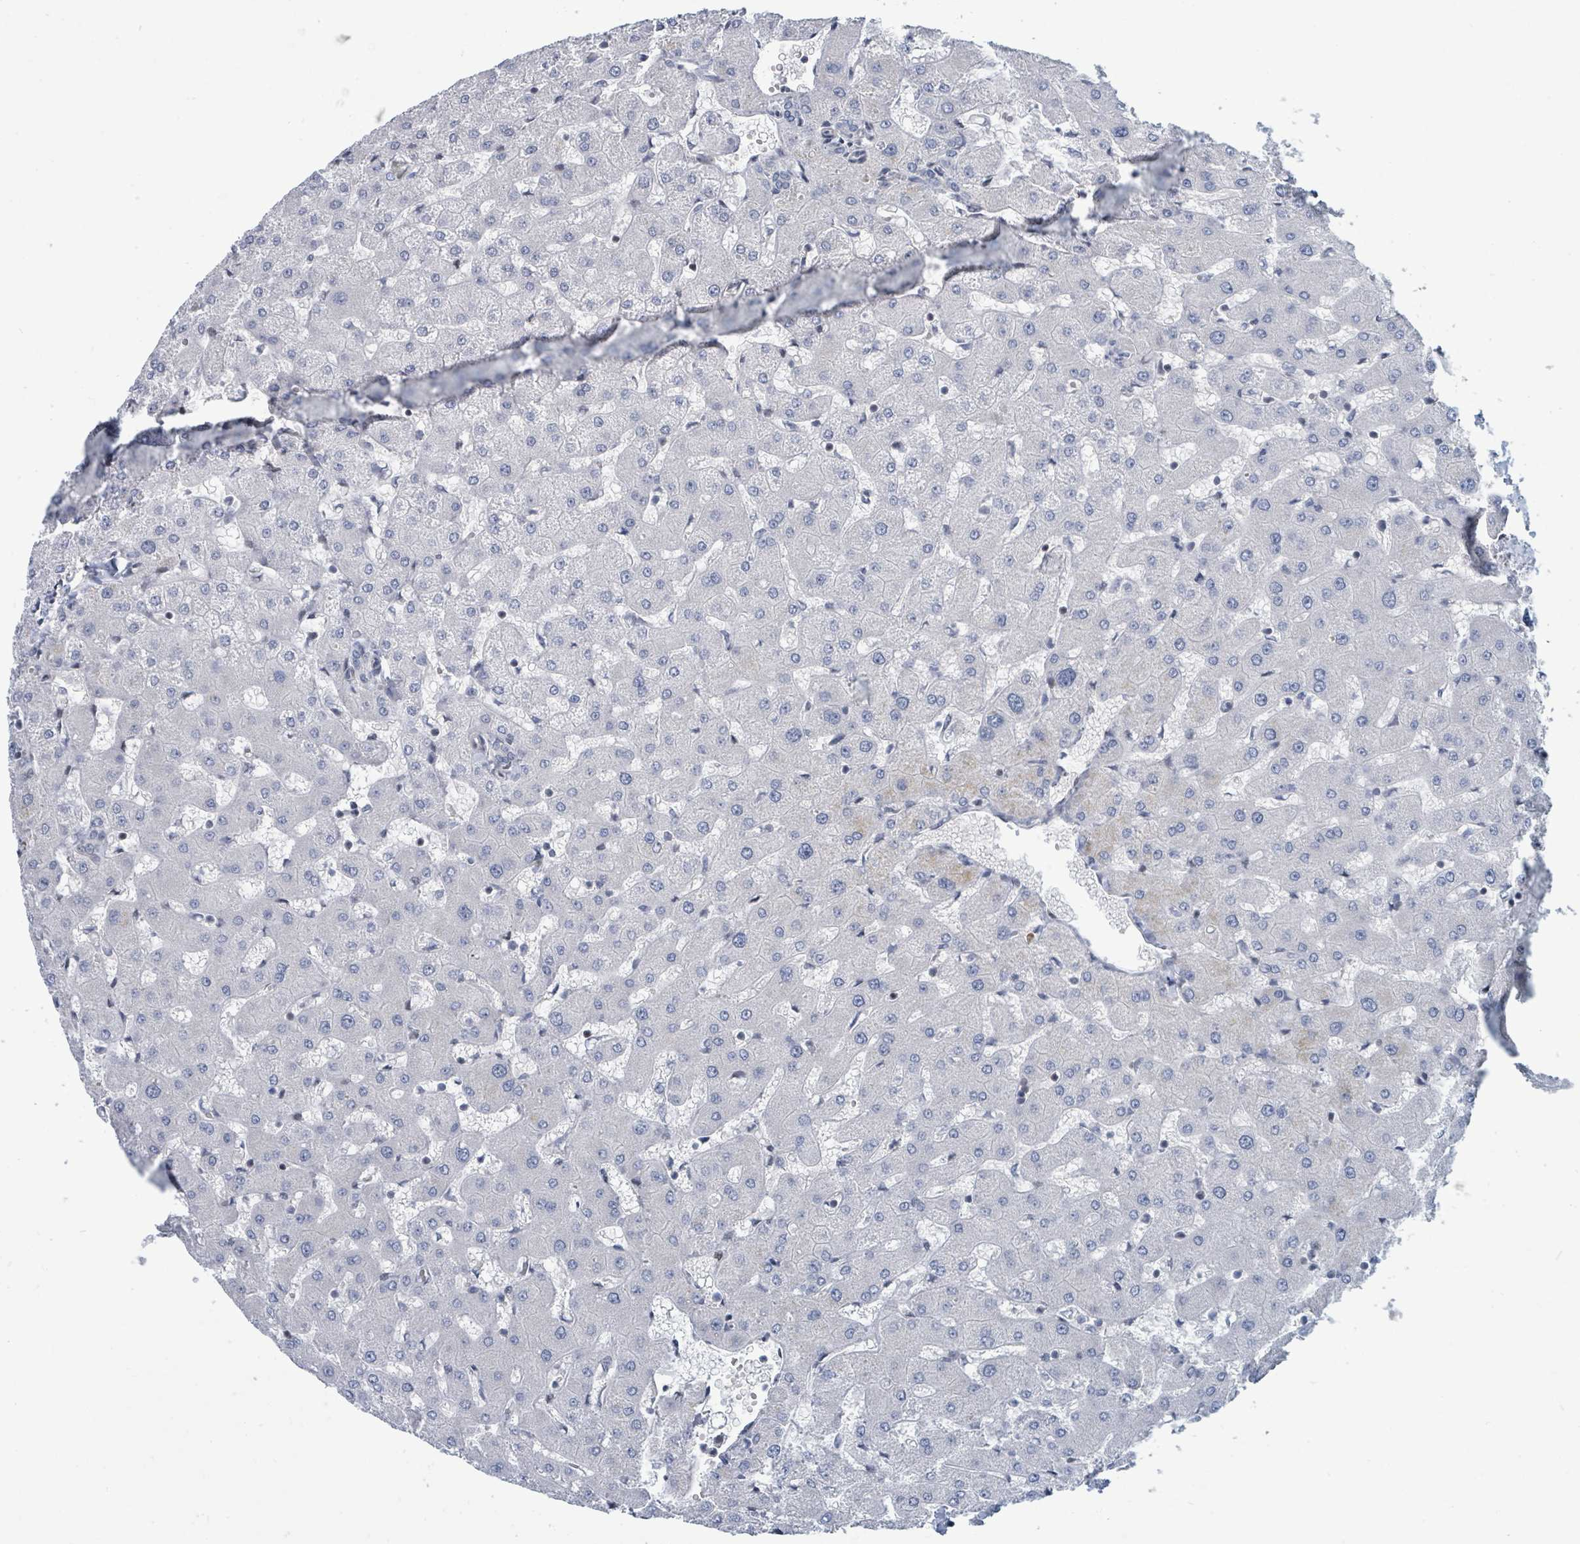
{"staining": {"intensity": "negative", "quantity": "none", "location": "none"}, "tissue": "liver", "cell_type": "Cholangiocytes", "image_type": "normal", "snomed": [{"axis": "morphology", "description": "Normal tissue, NOS"}, {"axis": "topography", "description": "Liver"}], "caption": "IHC histopathology image of unremarkable liver stained for a protein (brown), which displays no staining in cholangiocytes. Nuclei are stained in blue.", "gene": "SUMO2", "patient": {"sex": "female", "age": 63}}